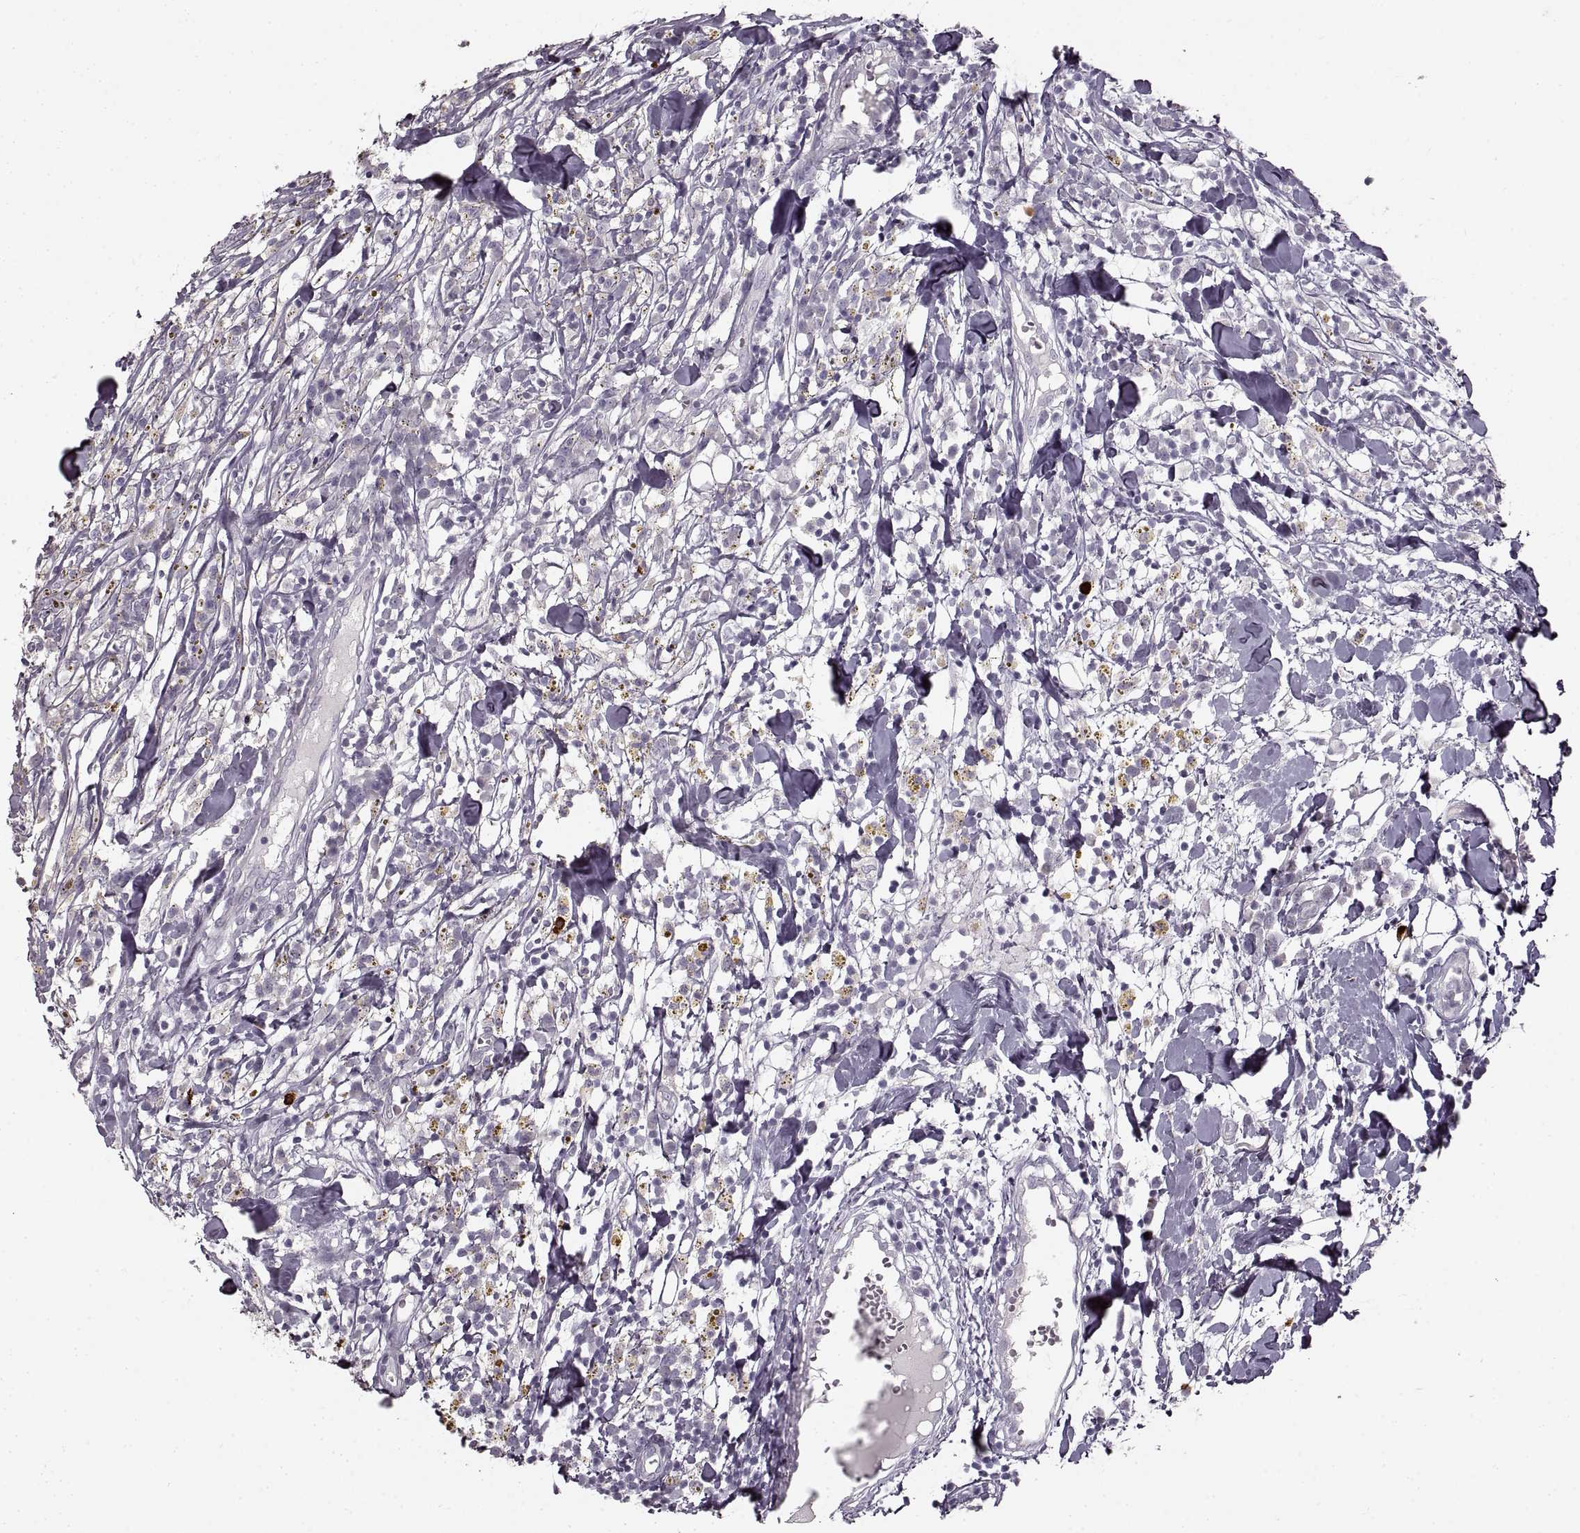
{"staining": {"intensity": "negative", "quantity": "none", "location": "none"}, "tissue": "breast cancer", "cell_type": "Tumor cells", "image_type": "cancer", "snomed": [{"axis": "morphology", "description": "Duct carcinoma"}, {"axis": "topography", "description": "Breast"}], "caption": "The immunohistochemistry micrograph has no significant staining in tumor cells of intraductal carcinoma (breast) tissue.", "gene": "CNTN1", "patient": {"sex": "female", "age": 30}}